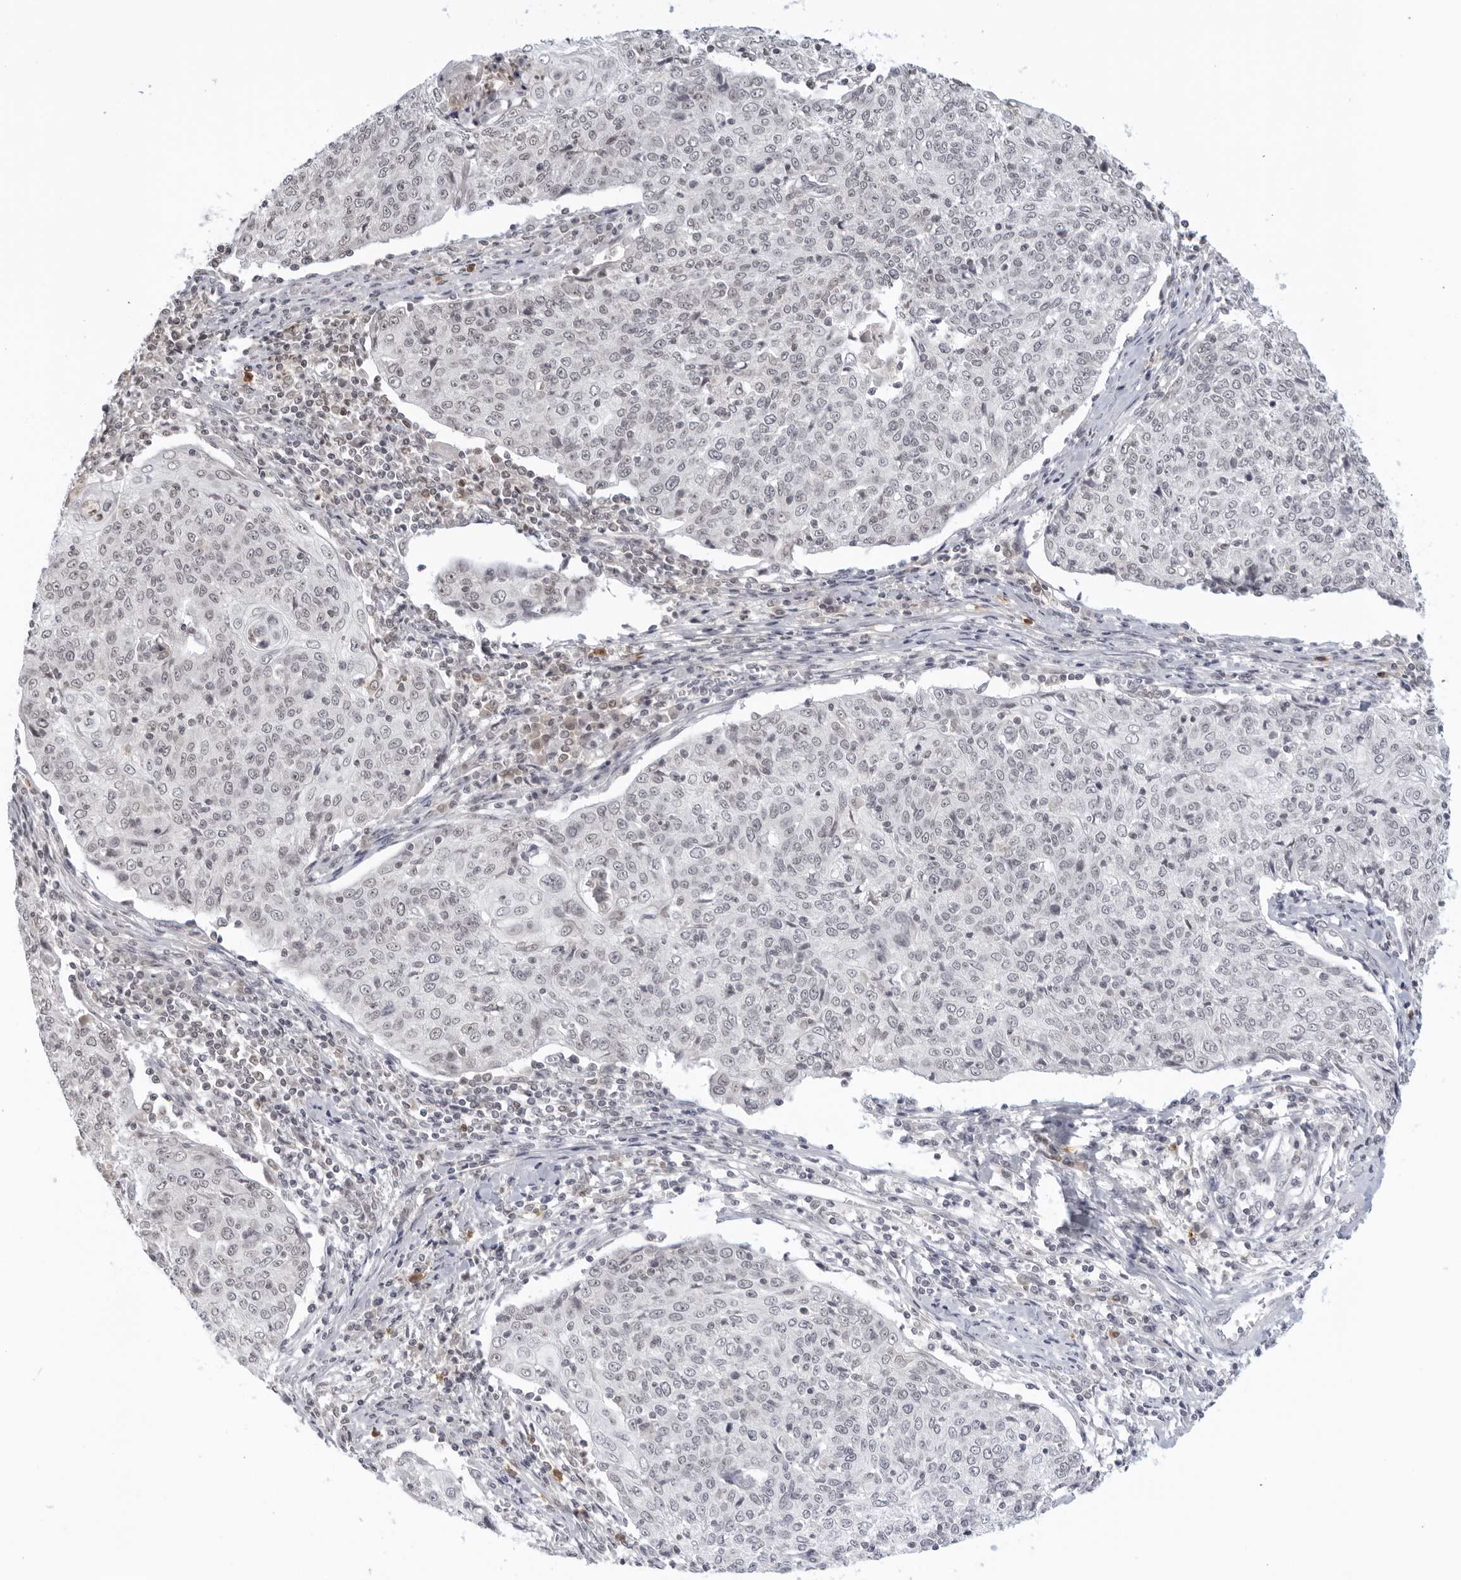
{"staining": {"intensity": "negative", "quantity": "none", "location": "none"}, "tissue": "cervical cancer", "cell_type": "Tumor cells", "image_type": "cancer", "snomed": [{"axis": "morphology", "description": "Squamous cell carcinoma, NOS"}, {"axis": "topography", "description": "Cervix"}], "caption": "The micrograph exhibits no staining of tumor cells in cervical squamous cell carcinoma.", "gene": "RAB11FIP3", "patient": {"sex": "female", "age": 48}}